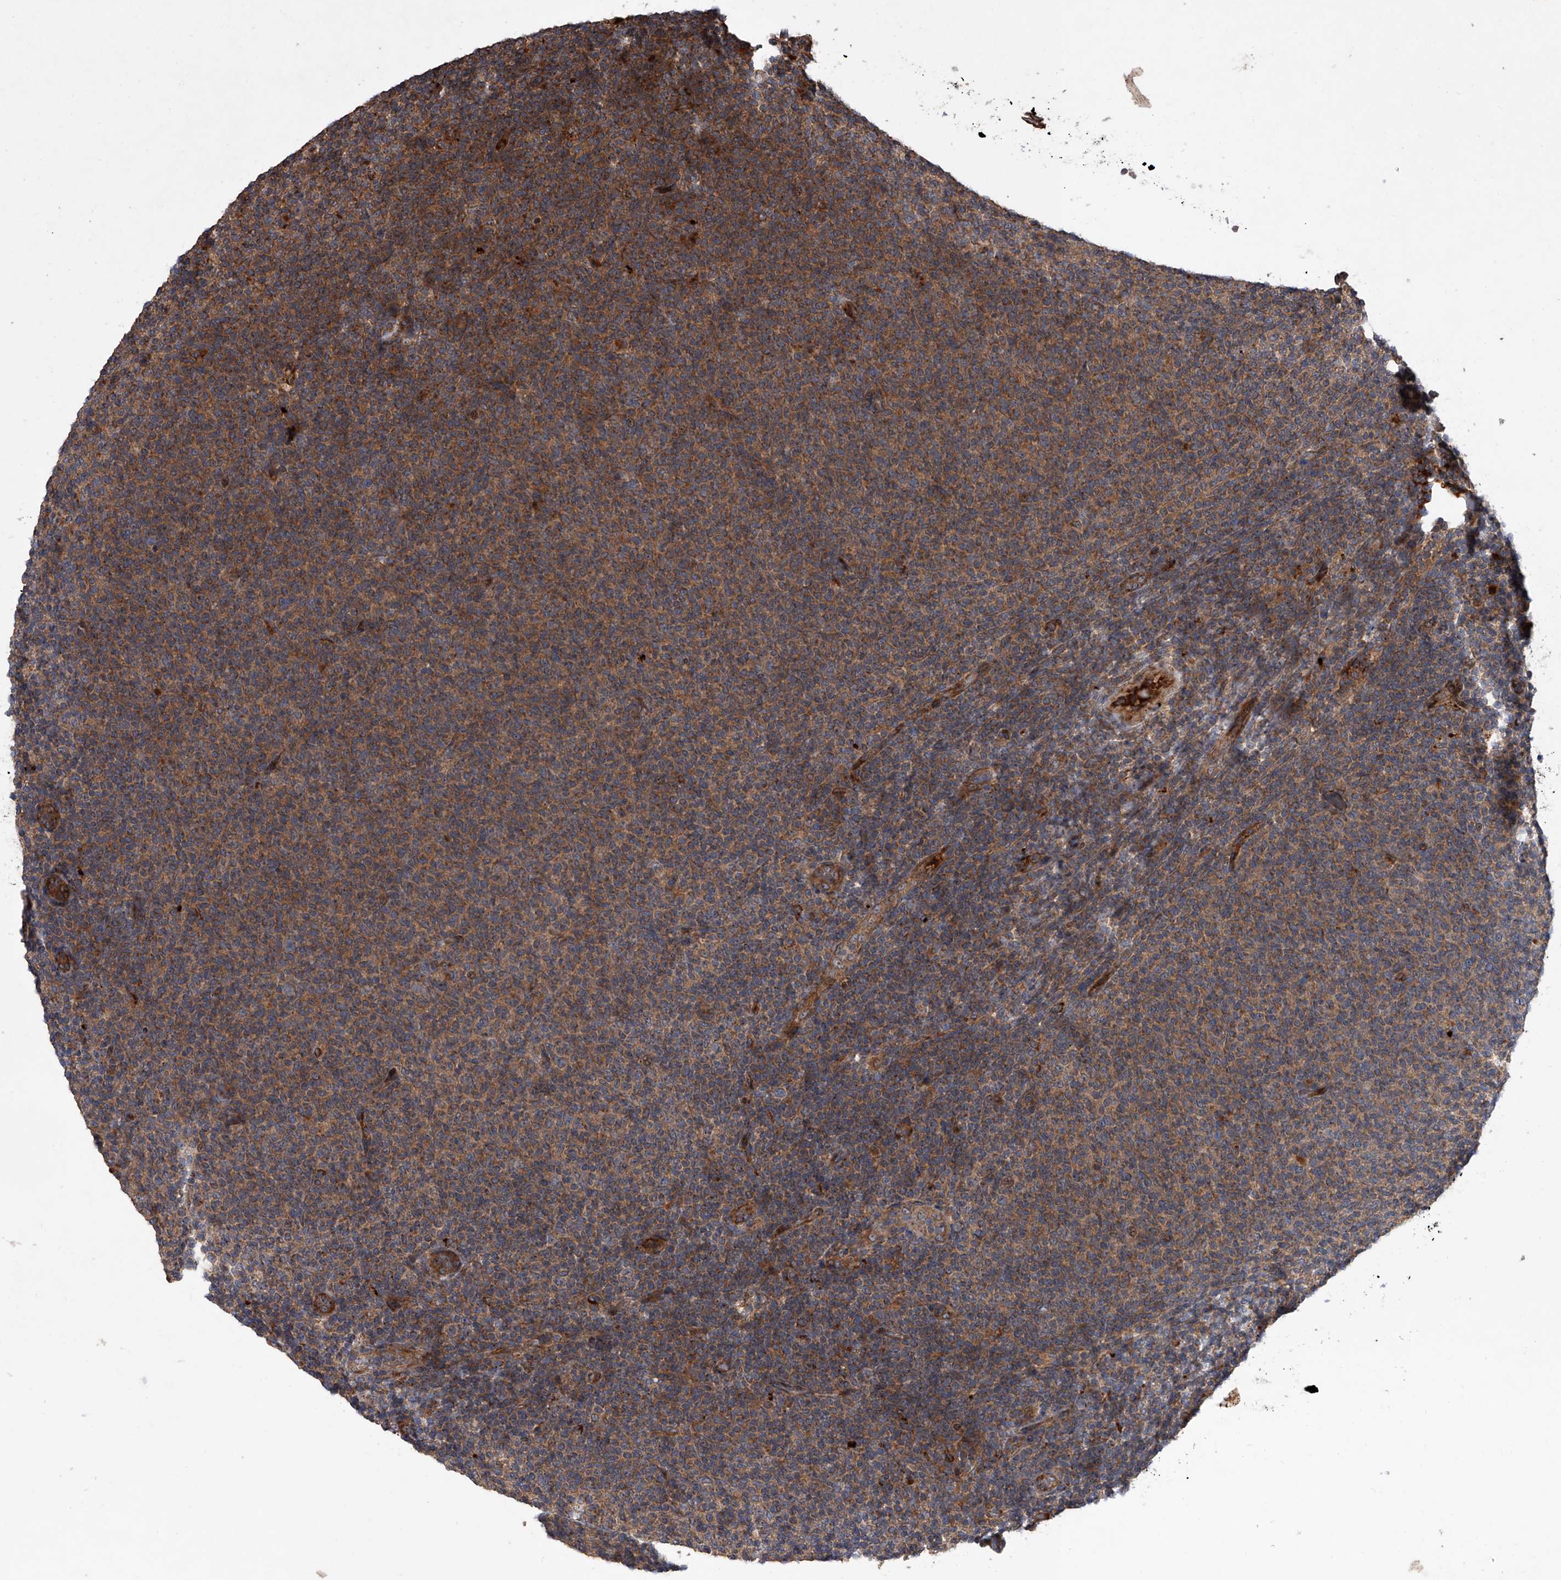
{"staining": {"intensity": "moderate", "quantity": ">75%", "location": "cytoplasmic/membranous"}, "tissue": "lymphoma", "cell_type": "Tumor cells", "image_type": "cancer", "snomed": [{"axis": "morphology", "description": "Malignant lymphoma, non-Hodgkin's type, Low grade"}, {"axis": "topography", "description": "Lymph node"}], "caption": "Lymphoma stained with DAB immunohistochemistry displays medium levels of moderate cytoplasmic/membranous positivity in approximately >75% of tumor cells.", "gene": "USP47", "patient": {"sex": "male", "age": 66}}